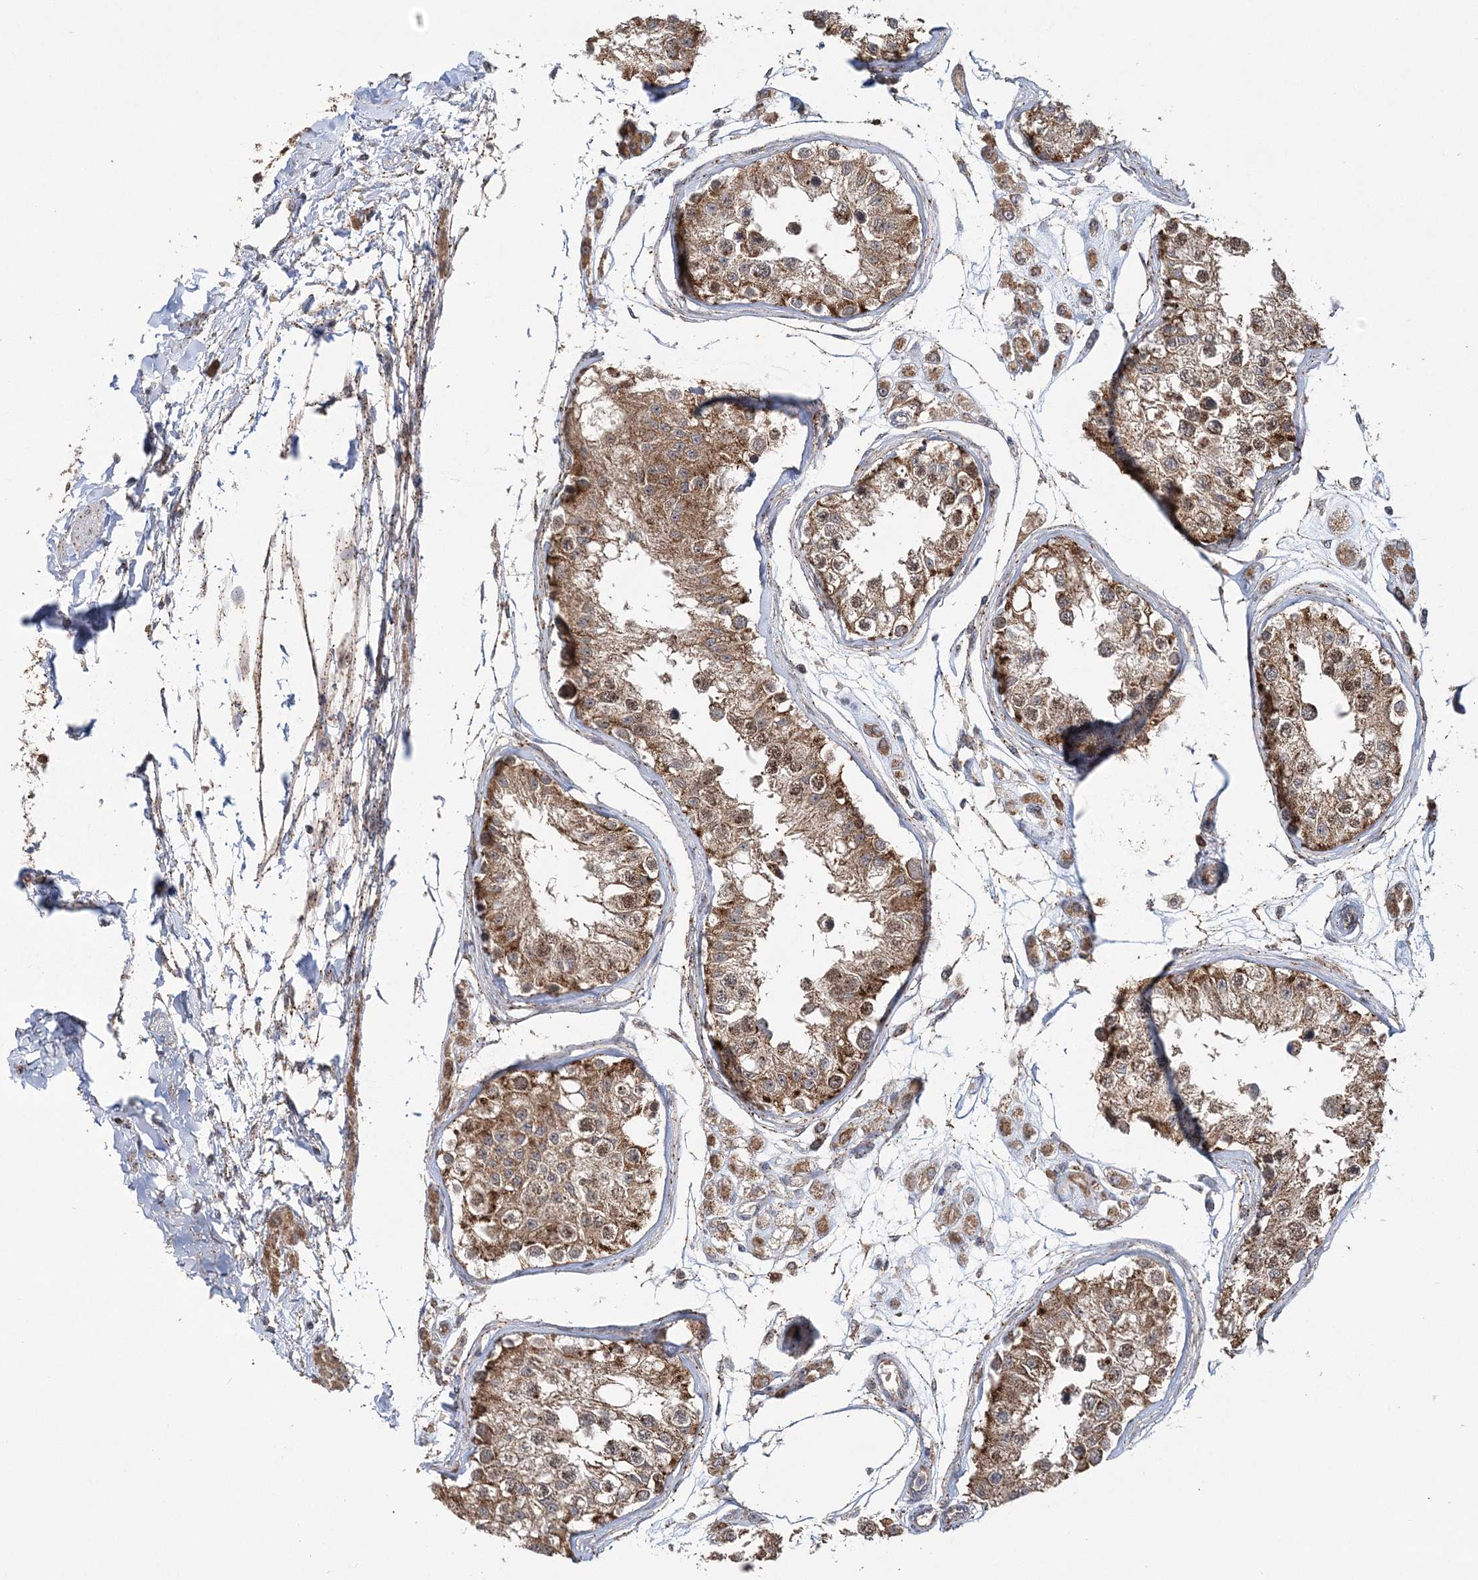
{"staining": {"intensity": "moderate", "quantity": ">75%", "location": "cytoplasmic/membranous,nuclear"}, "tissue": "testis", "cell_type": "Cells in seminiferous ducts", "image_type": "normal", "snomed": [{"axis": "morphology", "description": "Normal tissue, NOS"}, {"axis": "morphology", "description": "Adenocarcinoma, metastatic, NOS"}, {"axis": "topography", "description": "Testis"}], "caption": "Immunohistochemistry (IHC) micrograph of unremarkable testis: human testis stained using immunohistochemistry shows medium levels of moderate protein expression localized specifically in the cytoplasmic/membranous,nuclear of cells in seminiferous ducts, appearing as a cytoplasmic/membranous,nuclear brown color.", "gene": "KIF4A", "patient": {"sex": "male", "age": 26}}